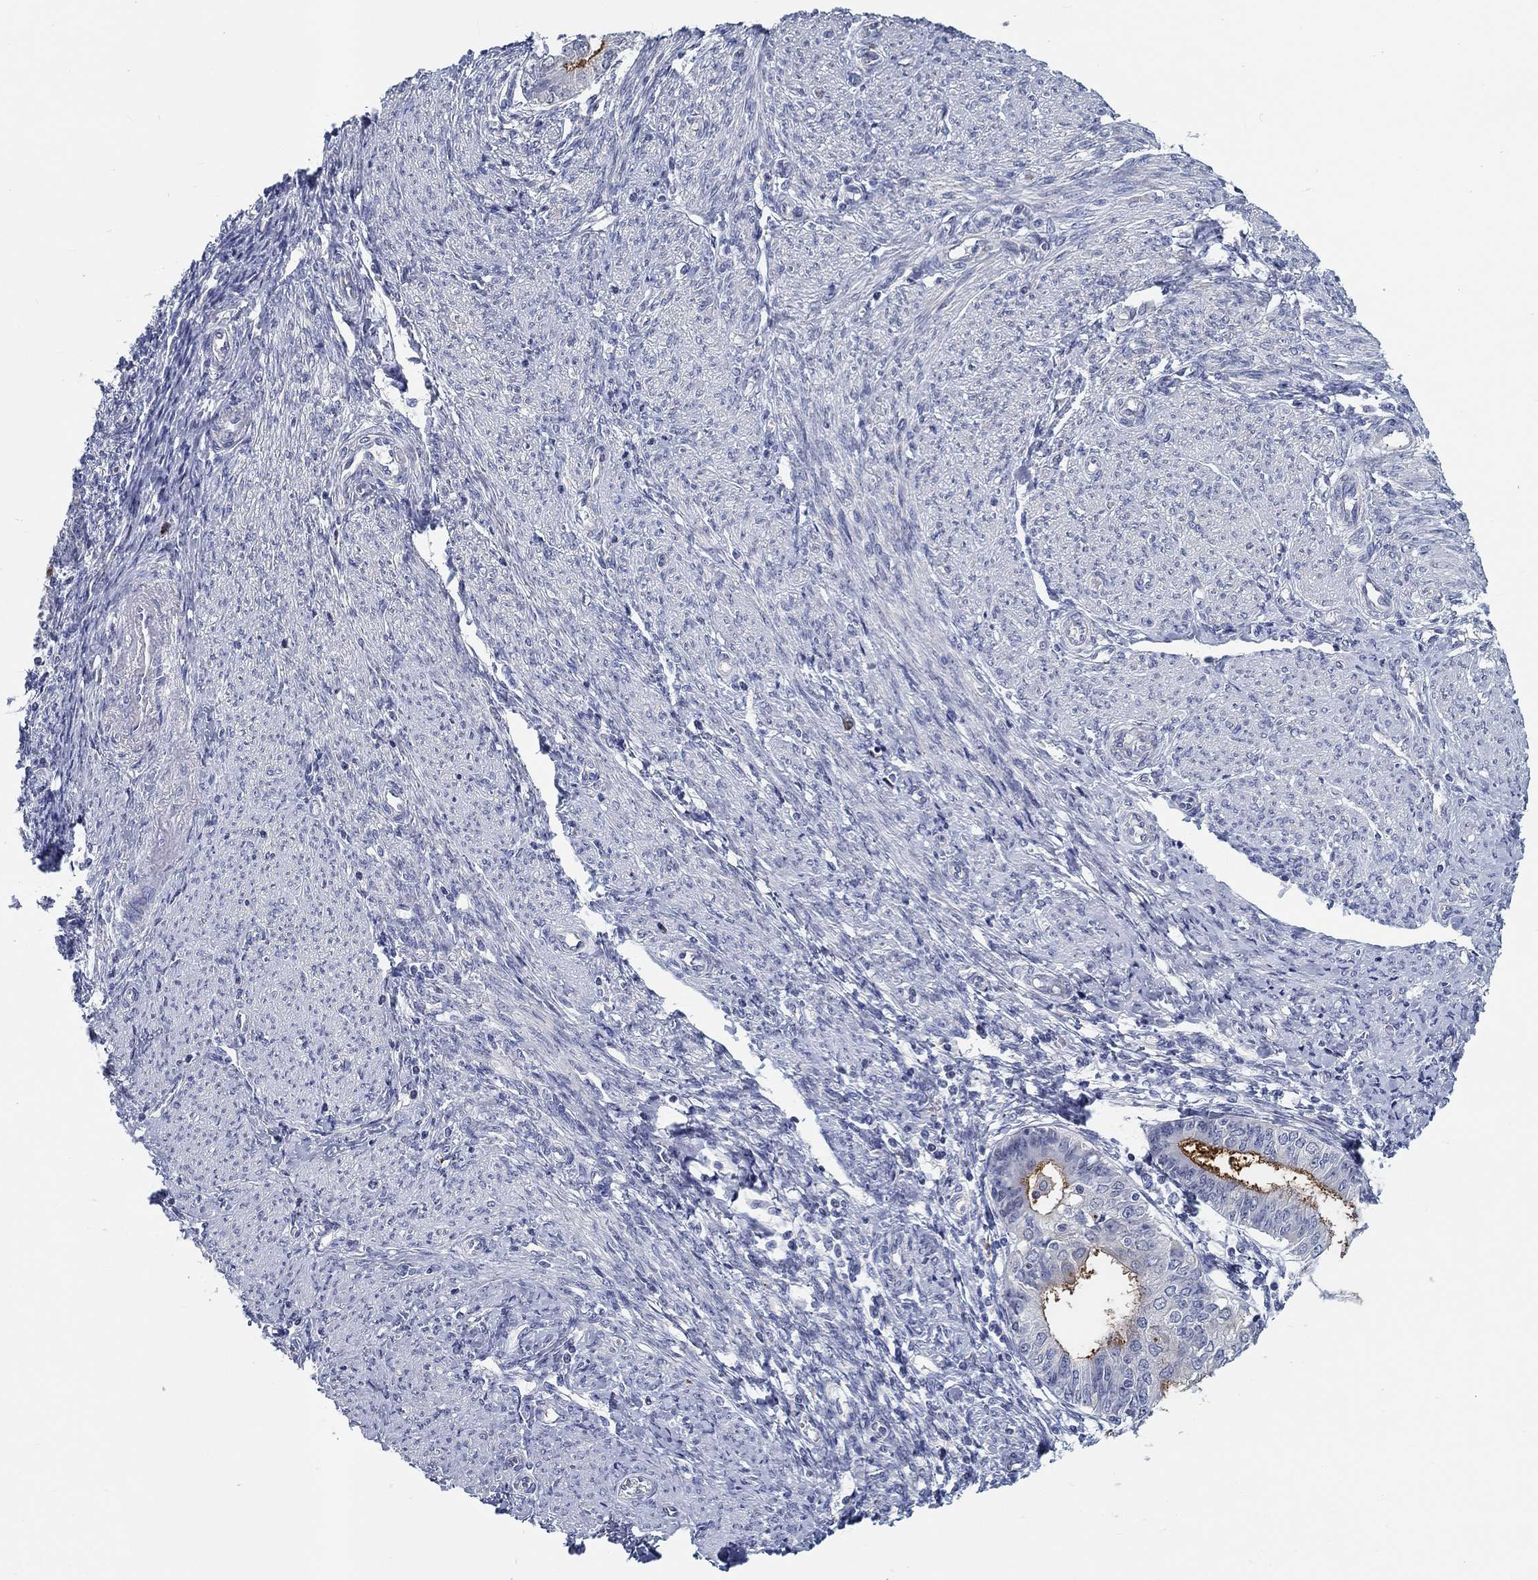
{"staining": {"intensity": "strong", "quantity": "<25%", "location": "cytoplasmic/membranous"}, "tissue": "endometrial cancer", "cell_type": "Tumor cells", "image_type": "cancer", "snomed": [{"axis": "morphology", "description": "Adenocarcinoma, NOS"}, {"axis": "topography", "description": "Endometrium"}], "caption": "A photomicrograph showing strong cytoplasmic/membranous staining in approximately <25% of tumor cells in endometrial adenocarcinoma, as visualized by brown immunohistochemical staining.", "gene": "SMIM18", "patient": {"sex": "female", "age": 68}}